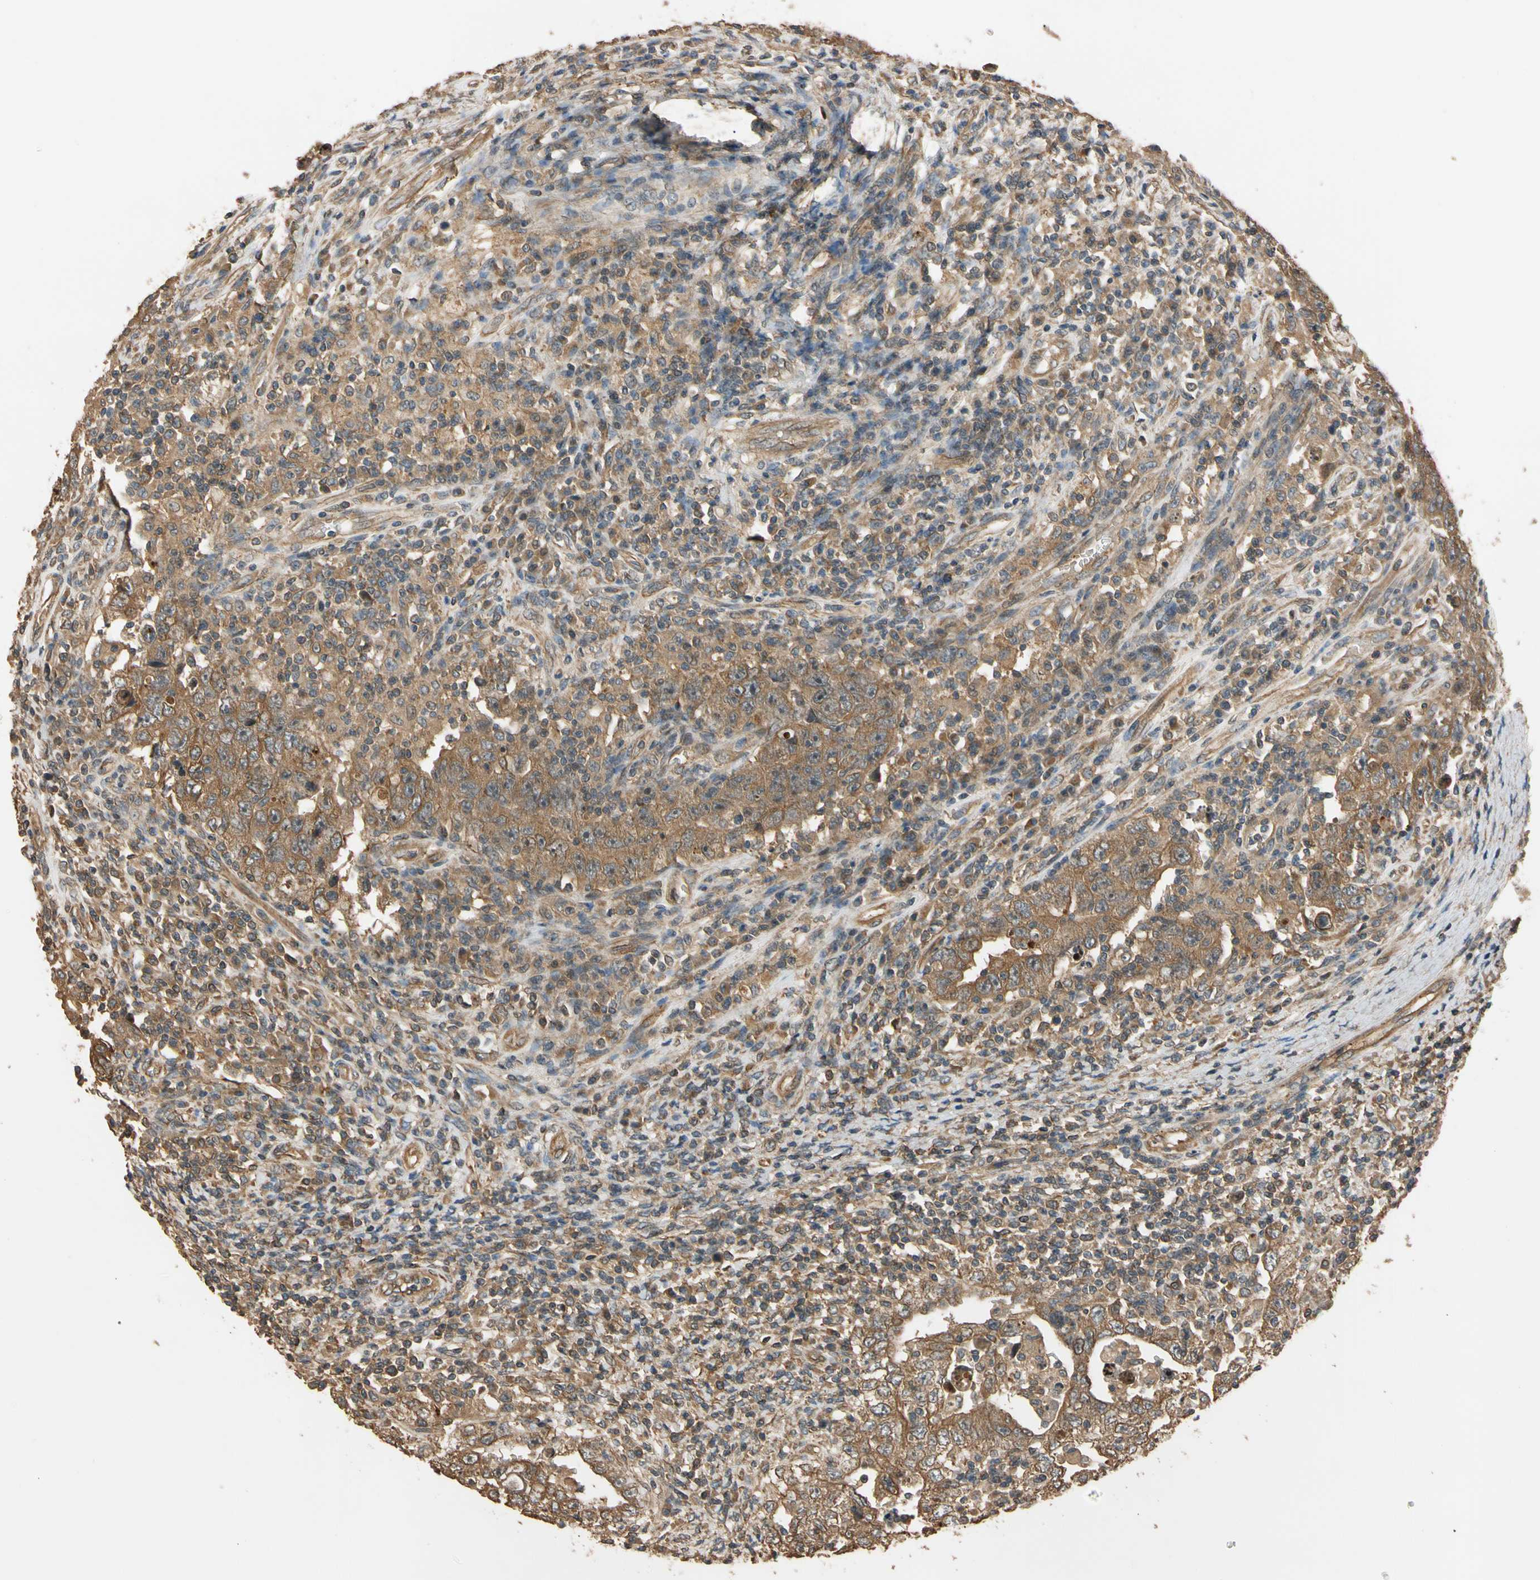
{"staining": {"intensity": "moderate", "quantity": ">75%", "location": "cytoplasmic/membranous"}, "tissue": "testis cancer", "cell_type": "Tumor cells", "image_type": "cancer", "snomed": [{"axis": "morphology", "description": "Carcinoma, Embryonal, NOS"}, {"axis": "topography", "description": "Testis"}], "caption": "Testis cancer (embryonal carcinoma) stained for a protein demonstrates moderate cytoplasmic/membranous positivity in tumor cells.", "gene": "MGRN1", "patient": {"sex": "male", "age": 26}}